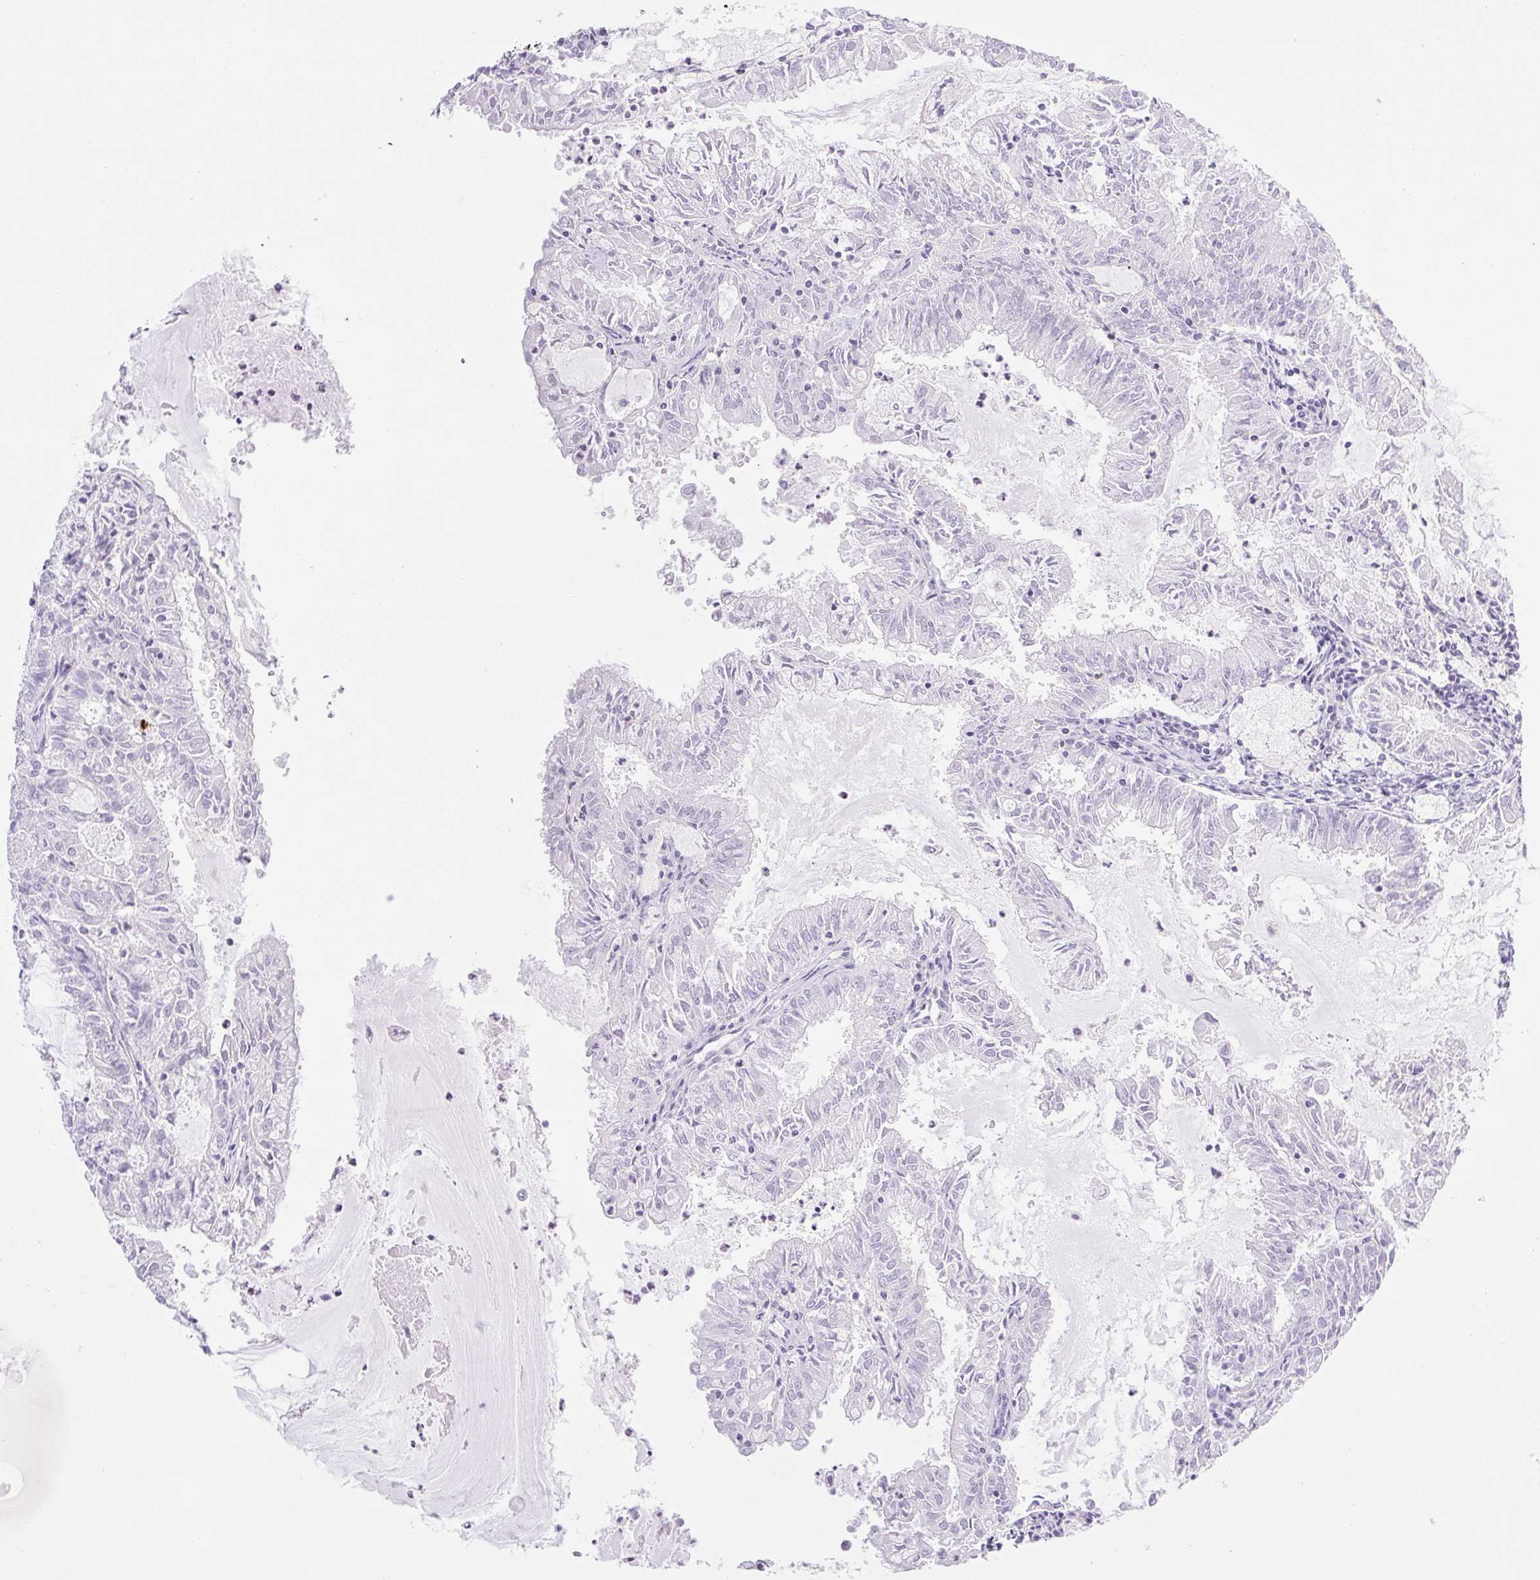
{"staining": {"intensity": "negative", "quantity": "none", "location": "none"}, "tissue": "endometrial cancer", "cell_type": "Tumor cells", "image_type": "cancer", "snomed": [{"axis": "morphology", "description": "Adenocarcinoma, NOS"}, {"axis": "topography", "description": "Endometrium"}], "caption": "This is an immunohistochemistry image of human endometrial cancer. There is no staining in tumor cells.", "gene": "TLE3", "patient": {"sex": "female", "age": 57}}